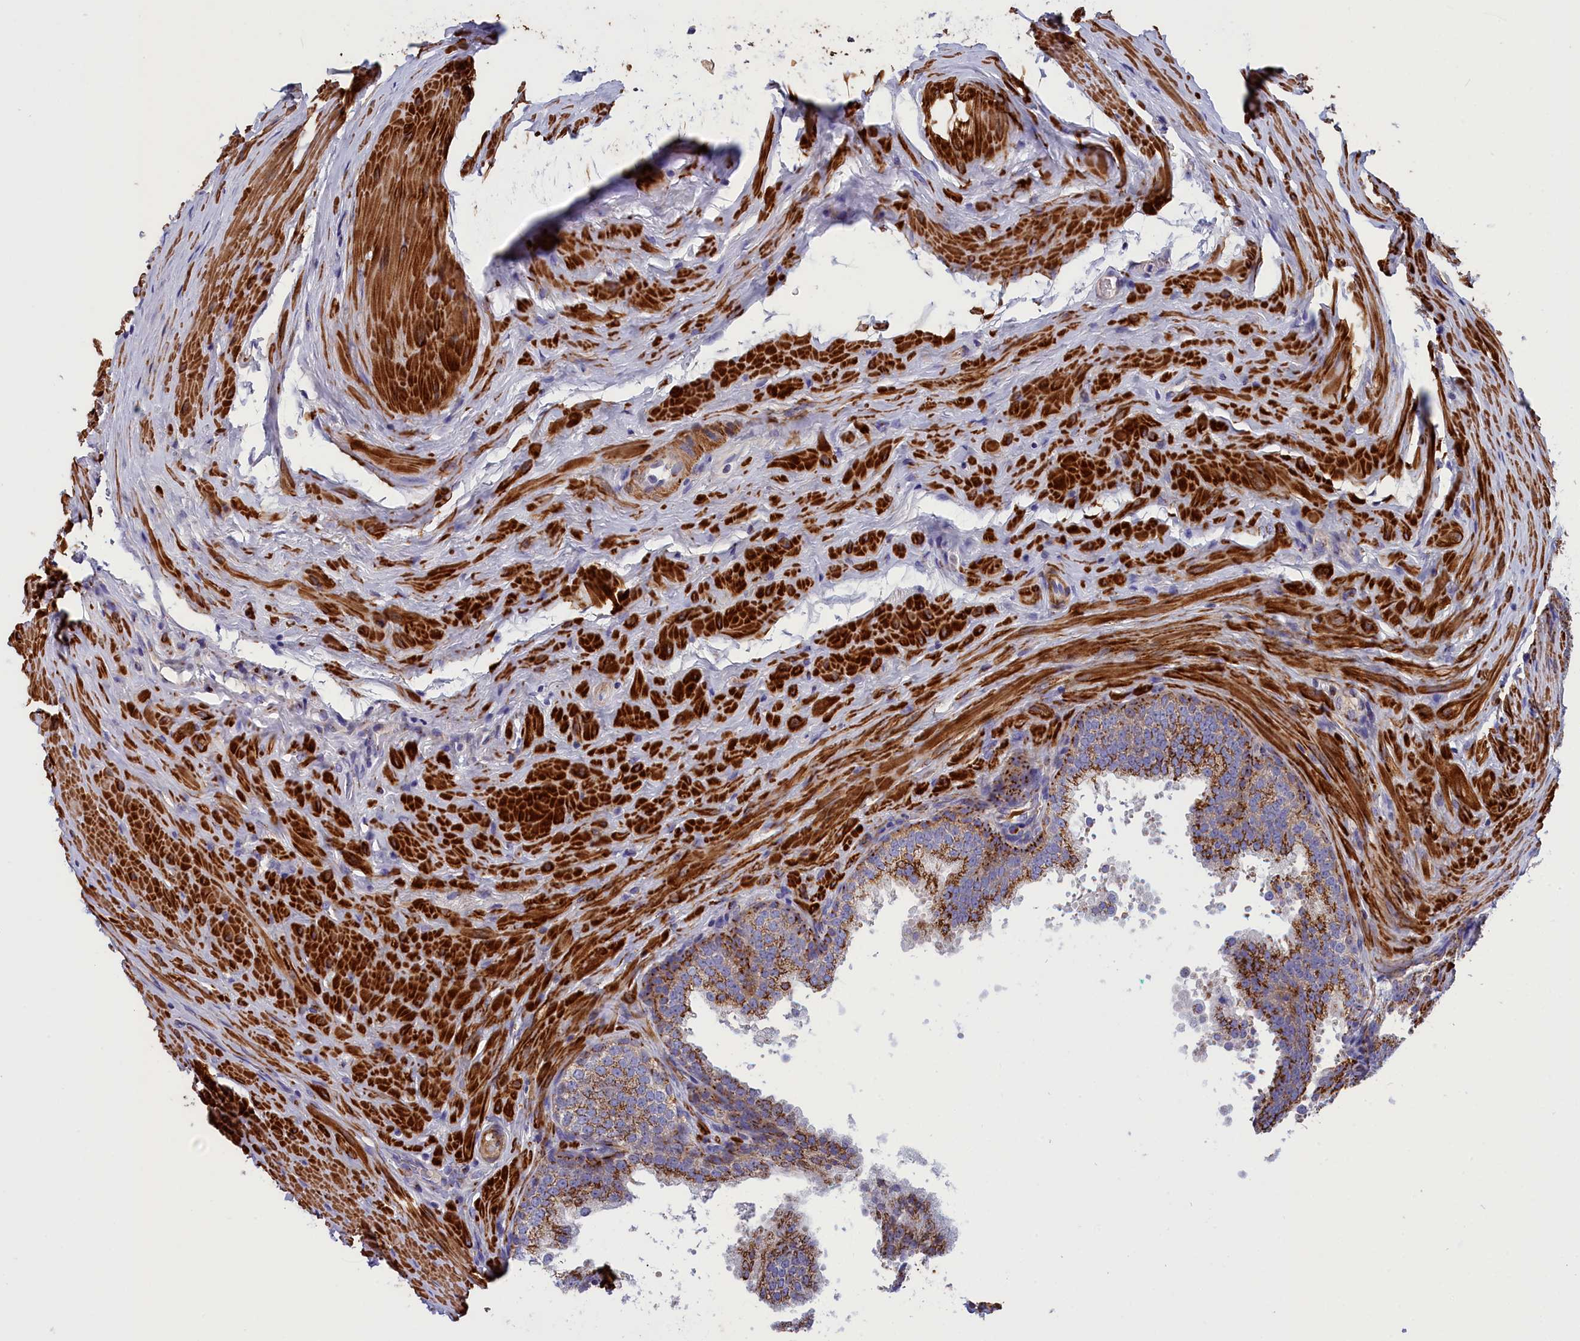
{"staining": {"intensity": "moderate", "quantity": "25%-75%", "location": "cytoplasmic/membranous"}, "tissue": "prostate", "cell_type": "Glandular cells", "image_type": "normal", "snomed": [{"axis": "morphology", "description": "Normal tissue, NOS"}, {"axis": "topography", "description": "Prostate"}], "caption": "DAB immunohistochemical staining of unremarkable human prostate displays moderate cytoplasmic/membranous protein expression in approximately 25%-75% of glandular cells. (DAB (3,3'-diaminobenzidine) = brown stain, brightfield microscopy at high magnification).", "gene": "TUBGCP4", "patient": {"sex": "male", "age": 60}}